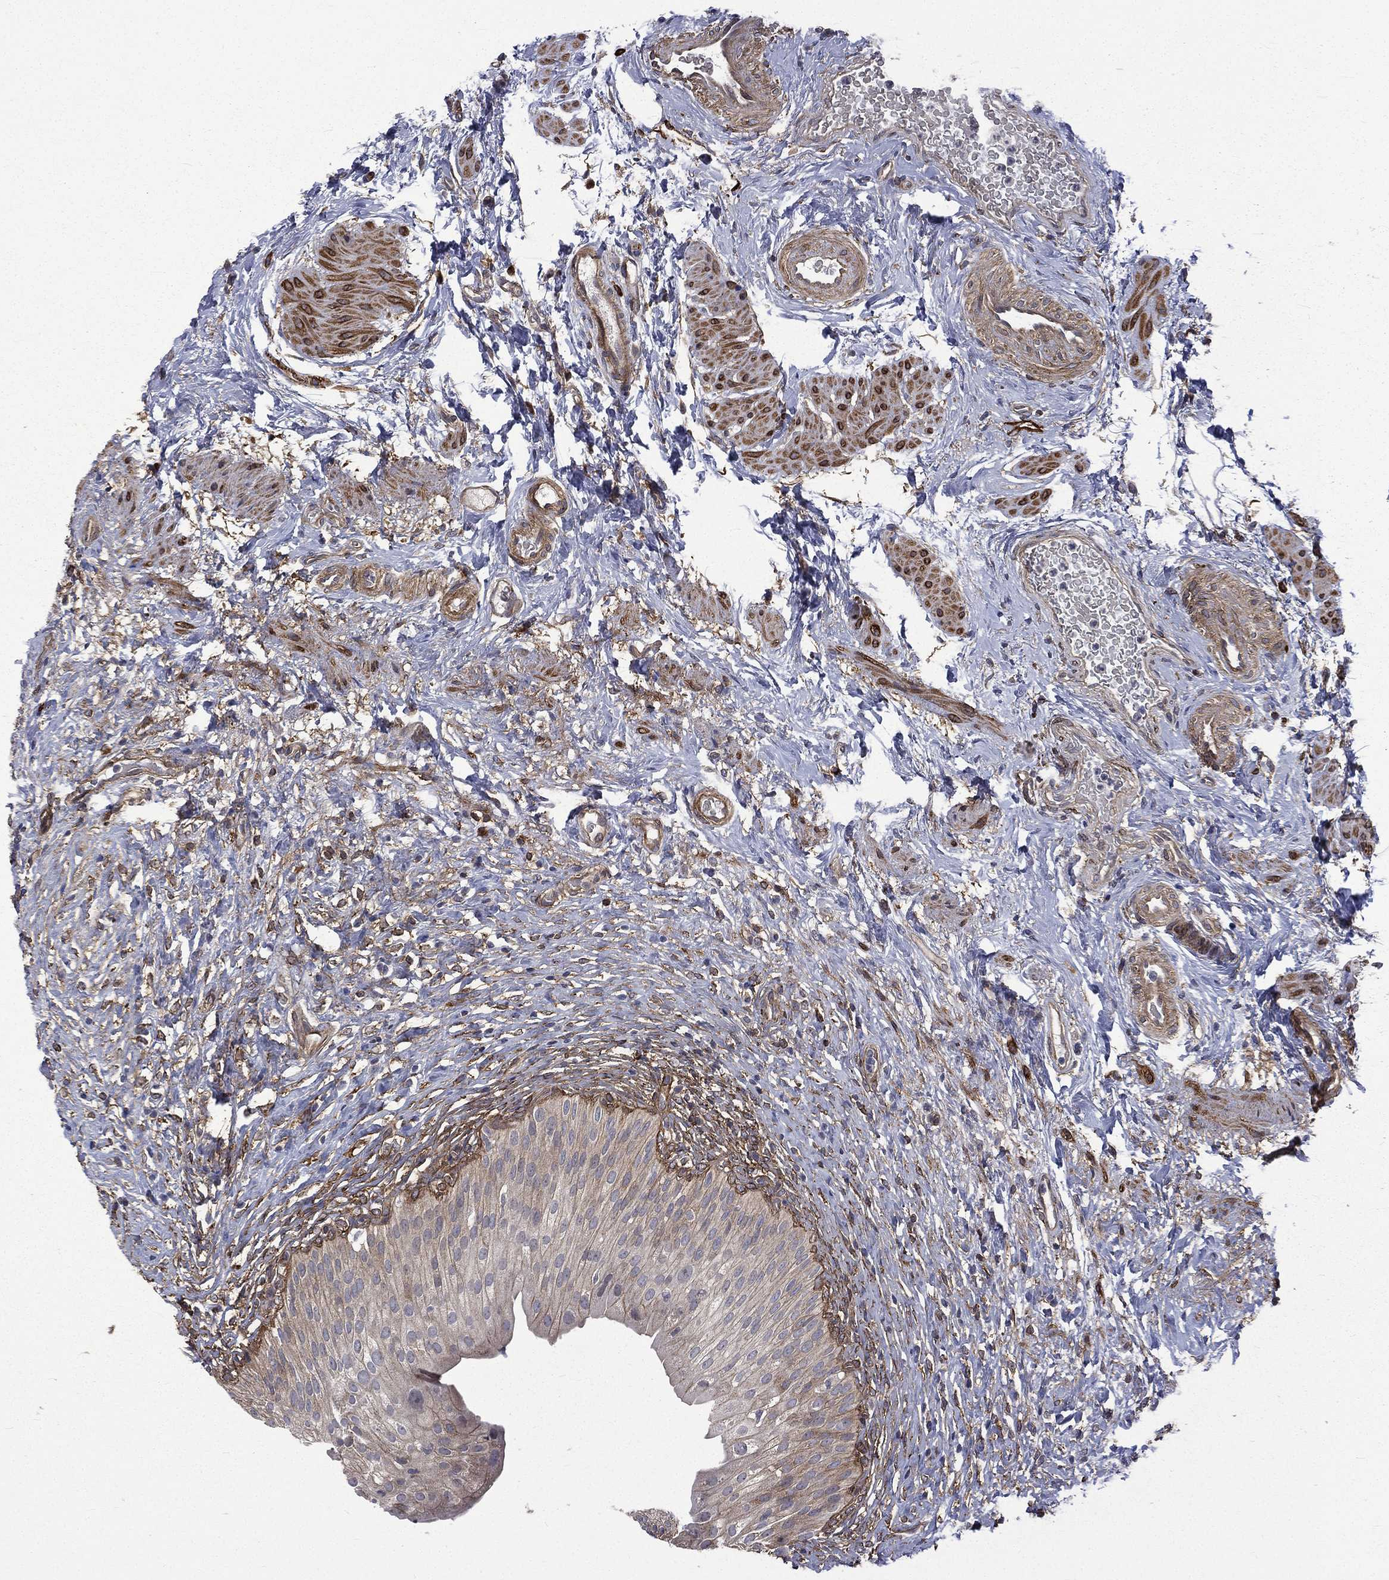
{"staining": {"intensity": "moderate", "quantity": "25%-75%", "location": "cytoplasmic/membranous"}, "tissue": "urinary bladder", "cell_type": "Urothelial cells", "image_type": "normal", "snomed": [{"axis": "morphology", "description": "Normal tissue, NOS"}, {"axis": "topography", "description": "Urinary bladder"}], "caption": "There is medium levels of moderate cytoplasmic/membranous staining in urothelial cells of normal urinary bladder, as demonstrated by immunohistochemical staining (brown color).", "gene": "PPFIBP1", "patient": {"sex": "male", "age": 46}}